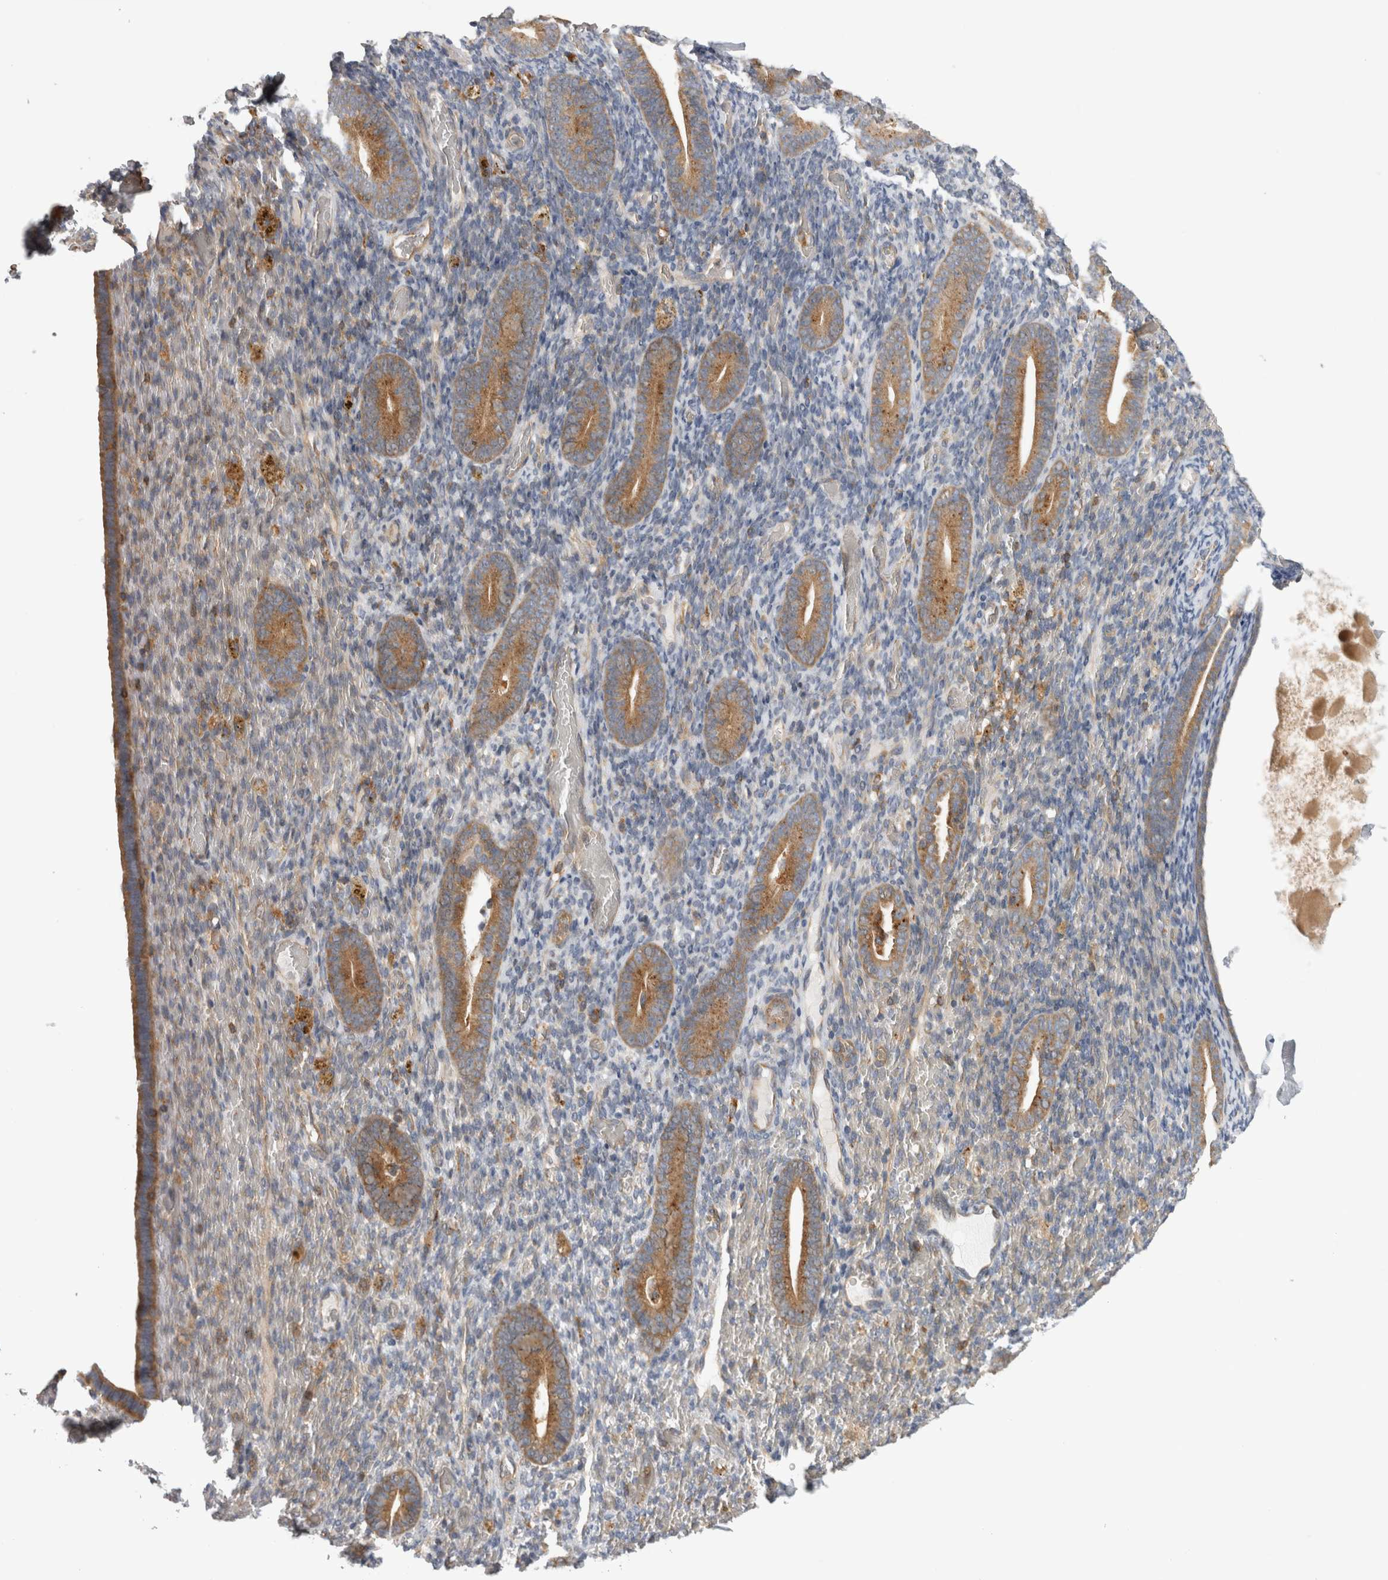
{"staining": {"intensity": "negative", "quantity": "none", "location": "none"}, "tissue": "endometrium", "cell_type": "Cells in endometrial stroma", "image_type": "normal", "snomed": [{"axis": "morphology", "description": "Normal tissue, NOS"}, {"axis": "topography", "description": "Endometrium"}], "caption": "DAB immunohistochemical staining of normal endometrium demonstrates no significant expression in cells in endometrial stroma.", "gene": "GRIK2", "patient": {"sex": "female", "age": 51}}